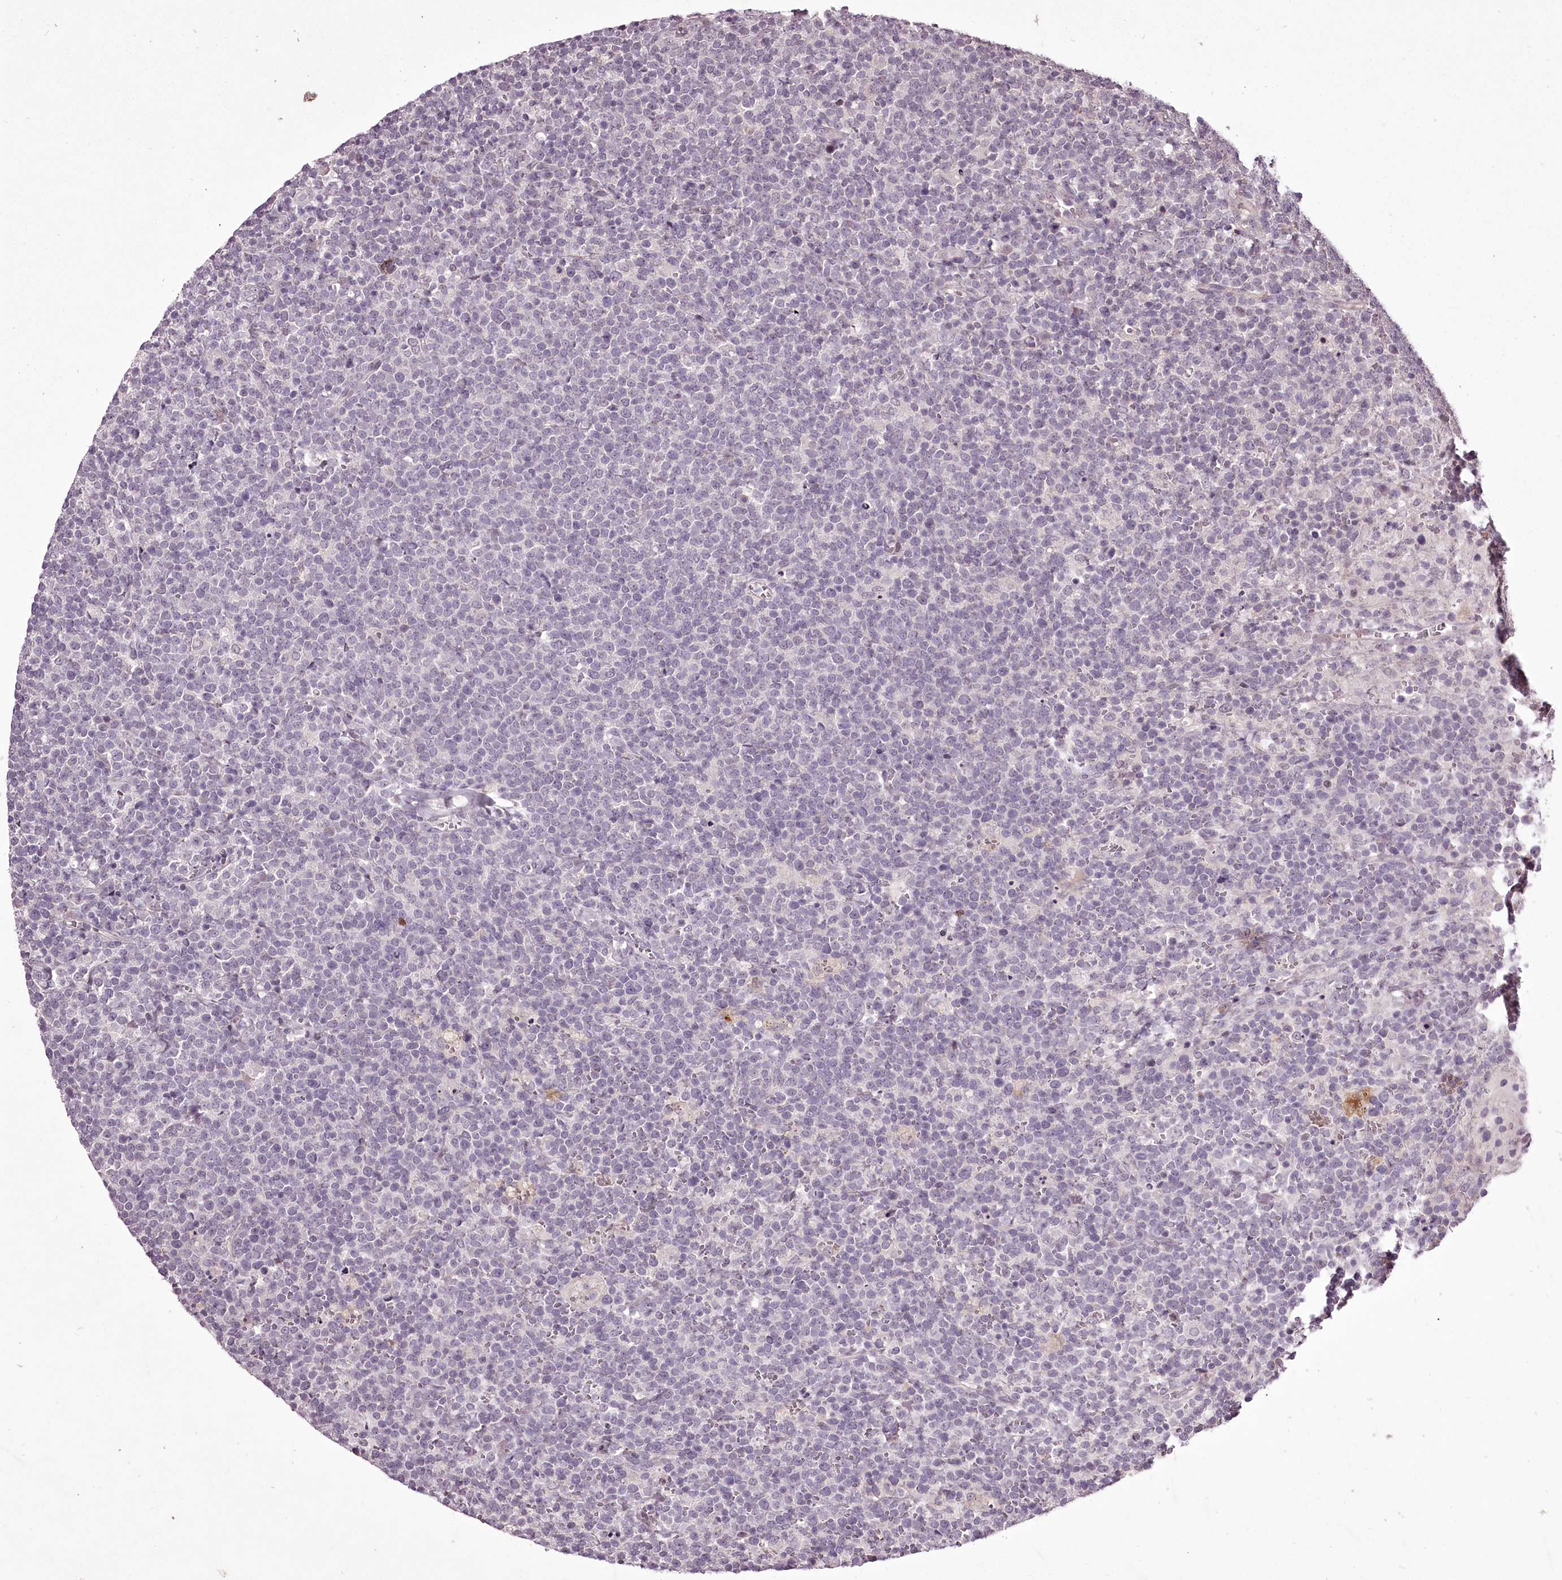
{"staining": {"intensity": "negative", "quantity": "none", "location": "none"}, "tissue": "lymphoma", "cell_type": "Tumor cells", "image_type": "cancer", "snomed": [{"axis": "morphology", "description": "Malignant lymphoma, non-Hodgkin's type, High grade"}, {"axis": "topography", "description": "Lymph node"}], "caption": "An image of human lymphoma is negative for staining in tumor cells.", "gene": "ADRA1D", "patient": {"sex": "male", "age": 61}}